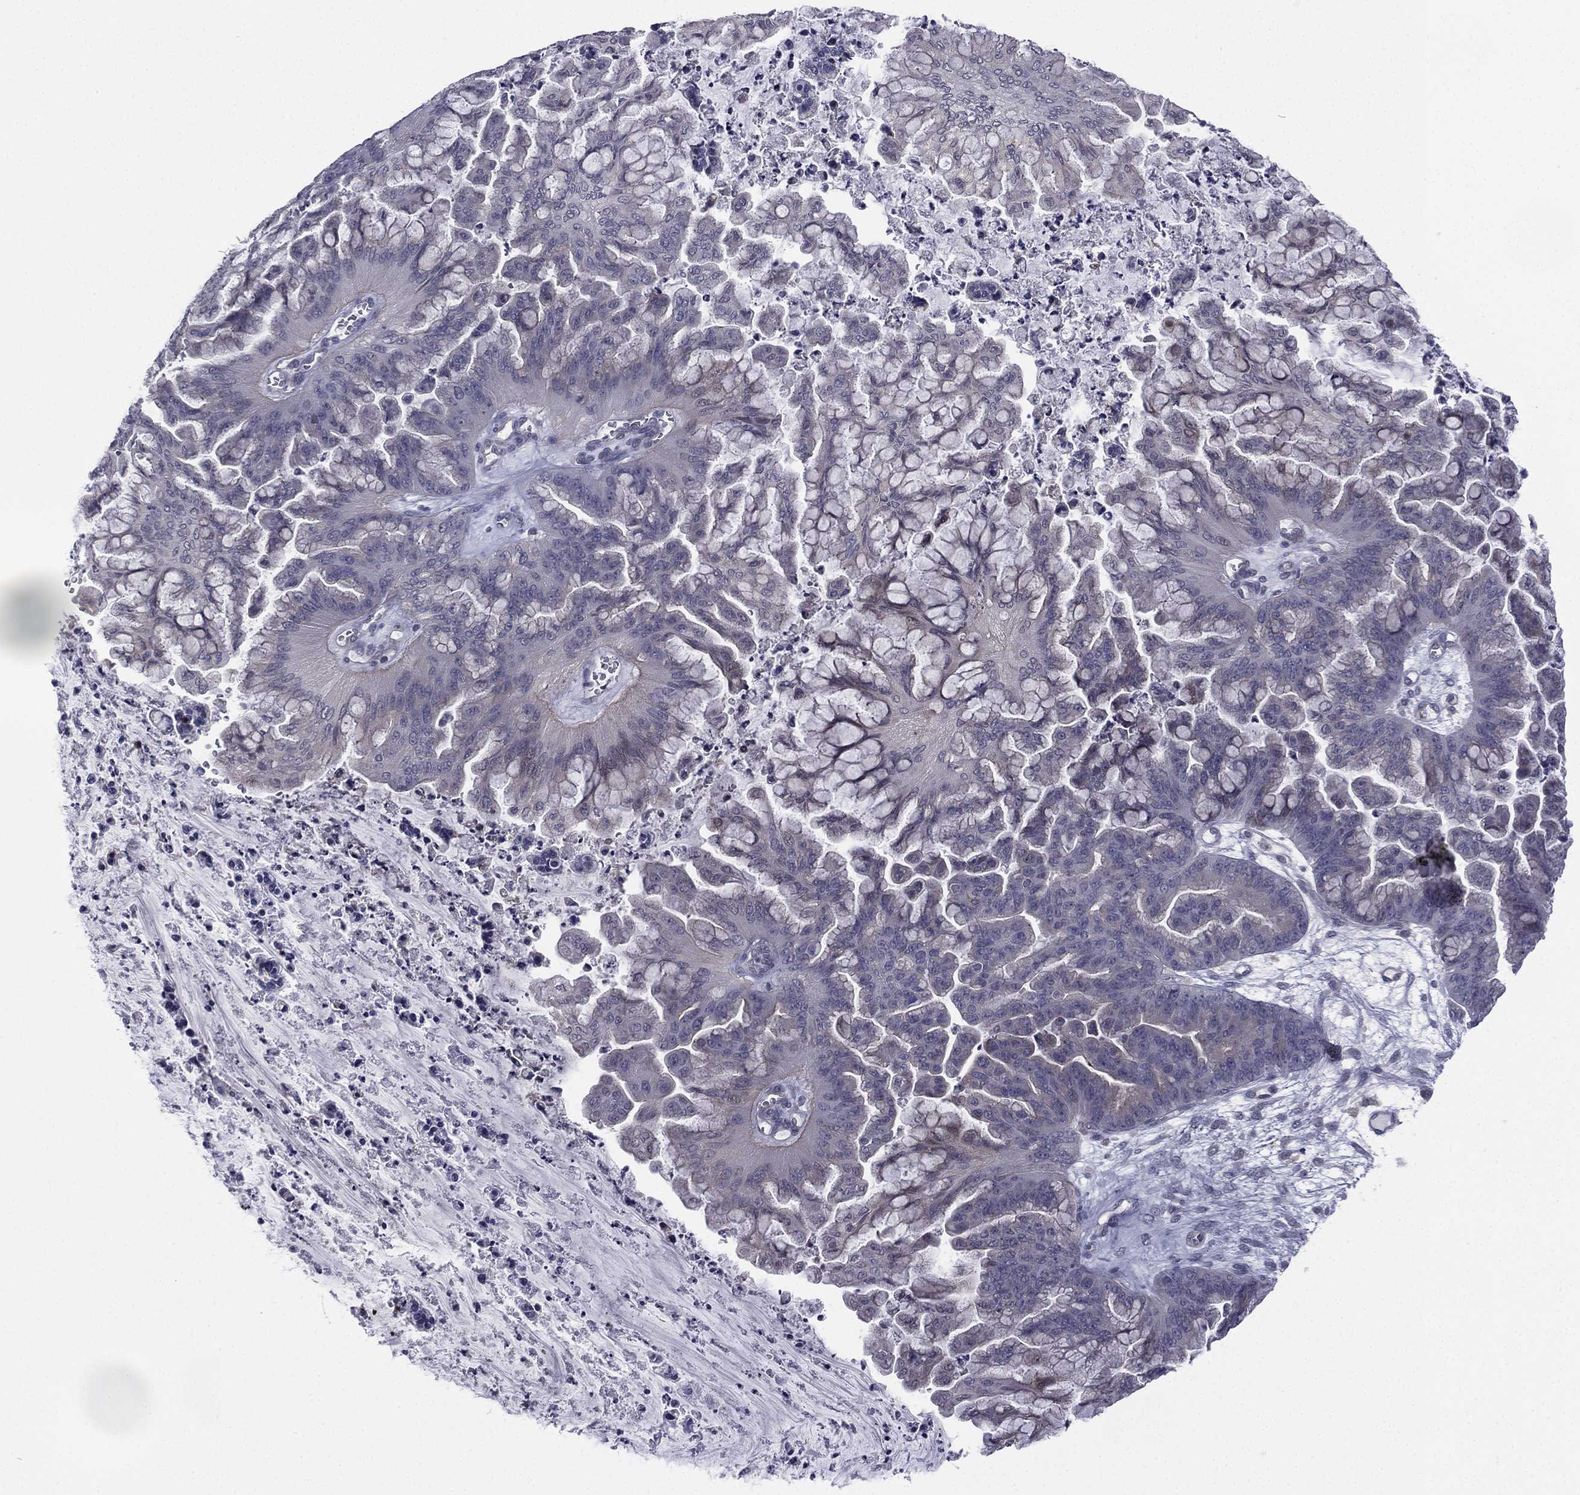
{"staining": {"intensity": "negative", "quantity": "none", "location": "none"}, "tissue": "ovarian cancer", "cell_type": "Tumor cells", "image_type": "cancer", "snomed": [{"axis": "morphology", "description": "Cystadenocarcinoma, mucinous, NOS"}, {"axis": "topography", "description": "Ovary"}], "caption": "Image shows no significant protein expression in tumor cells of ovarian mucinous cystadenocarcinoma.", "gene": "ACTRT2", "patient": {"sex": "female", "age": 67}}